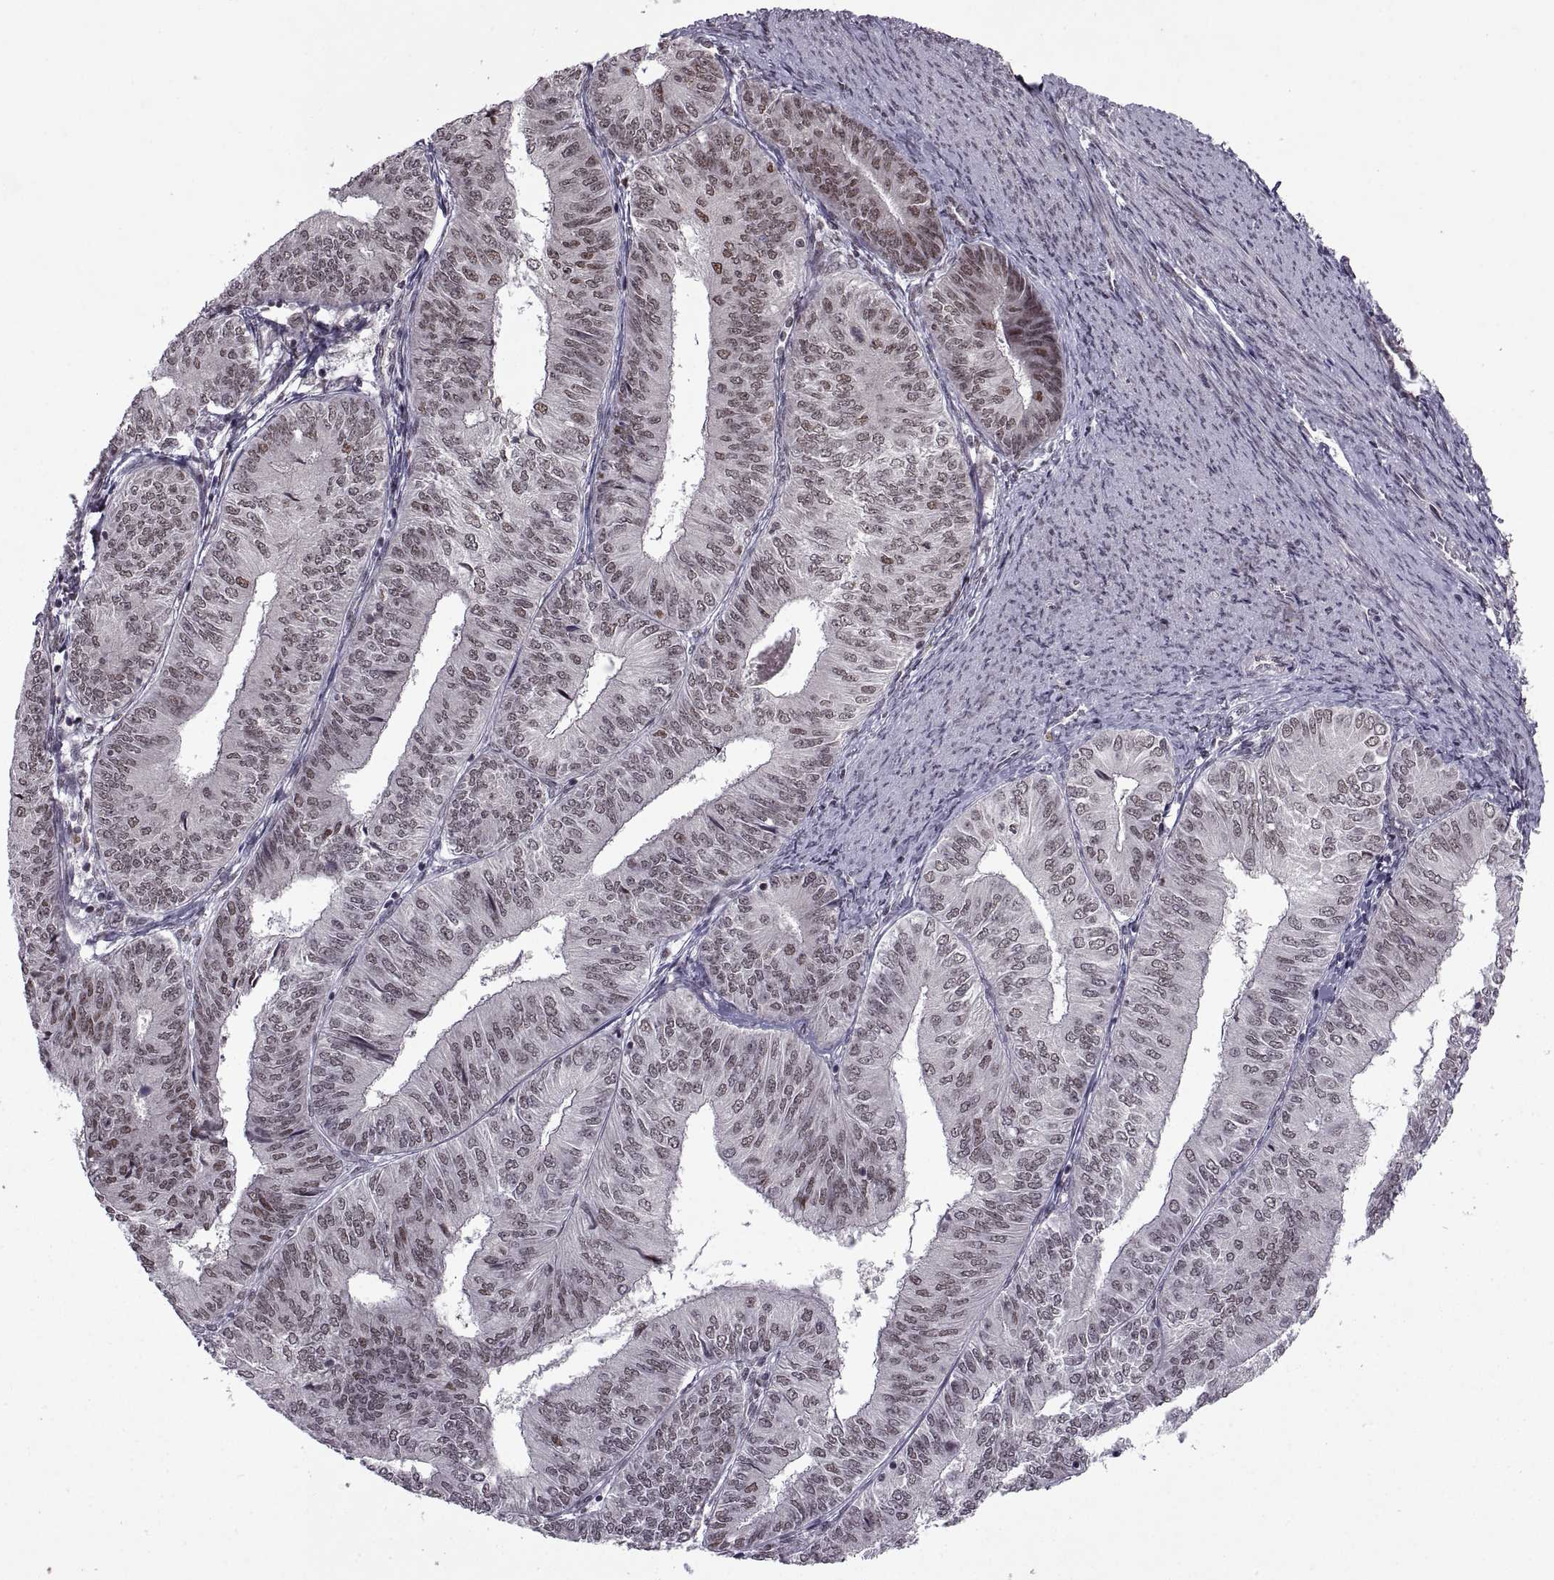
{"staining": {"intensity": "weak", "quantity": "25%-75%", "location": "nuclear"}, "tissue": "endometrial cancer", "cell_type": "Tumor cells", "image_type": "cancer", "snomed": [{"axis": "morphology", "description": "Adenocarcinoma, NOS"}, {"axis": "topography", "description": "Endometrium"}], "caption": "About 25%-75% of tumor cells in endometrial cancer (adenocarcinoma) display weak nuclear protein staining as visualized by brown immunohistochemical staining.", "gene": "MT1E", "patient": {"sex": "female", "age": 58}}